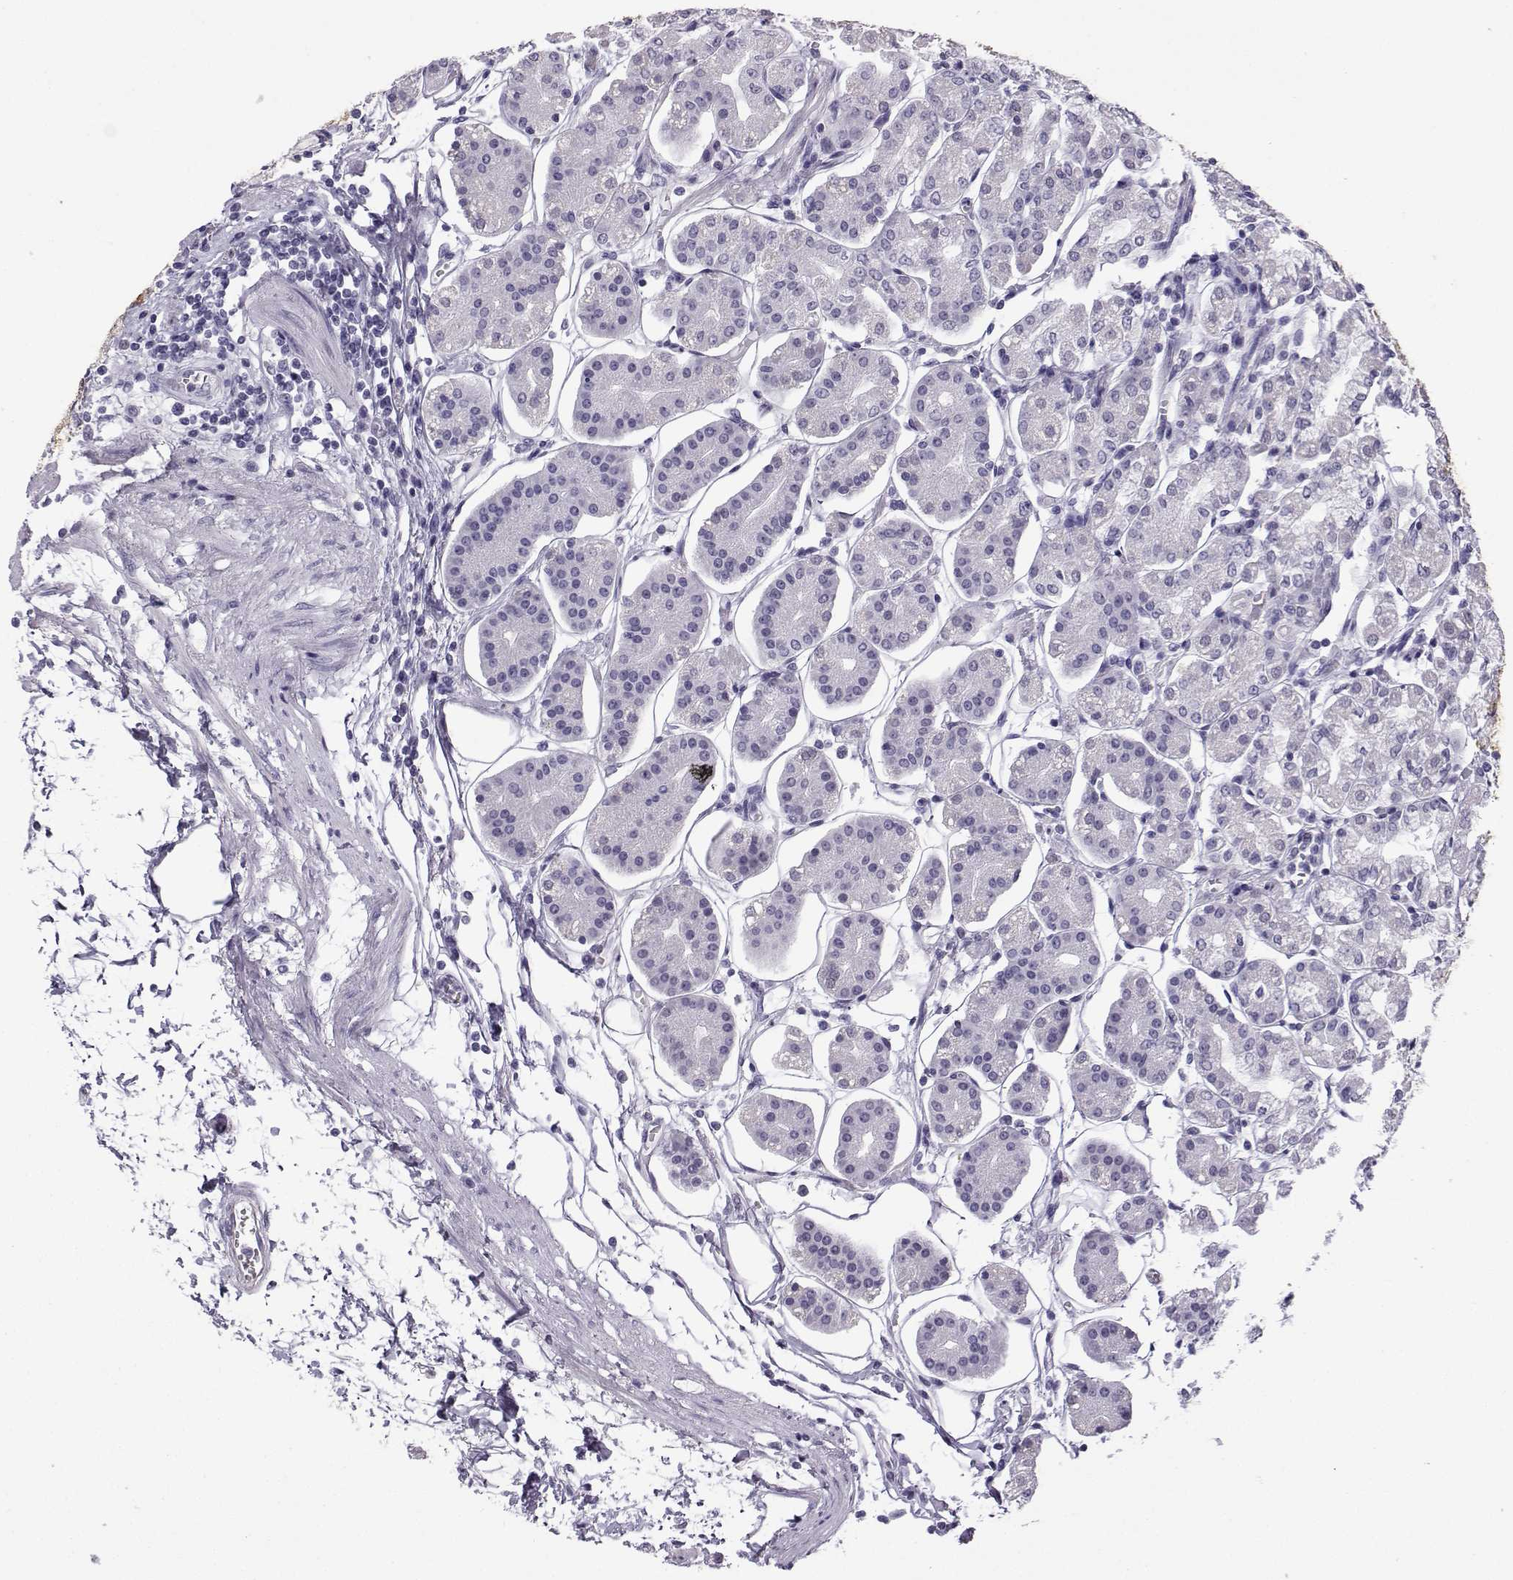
{"staining": {"intensity": "negative", "quantity": "none", "location": "none"}, "tissue": "stomach", "cell_type": "Glandular cells", "image_type": "normal", "snomed": [{"axis": "morphology", "description": "Normal tissue, NOS"}, {"axis": "topography", "description": "Skeletal muscle"}, {"axis": "topography", "description": "Stomach"}], "caption": "Immunohistochemistry (IHC) histopathology image of normal human stomach stained for a protein (brown), which shows no expression in glandular cells.", "gene": "MRGBP", "patient": {"sex": "female", "age": 57}}